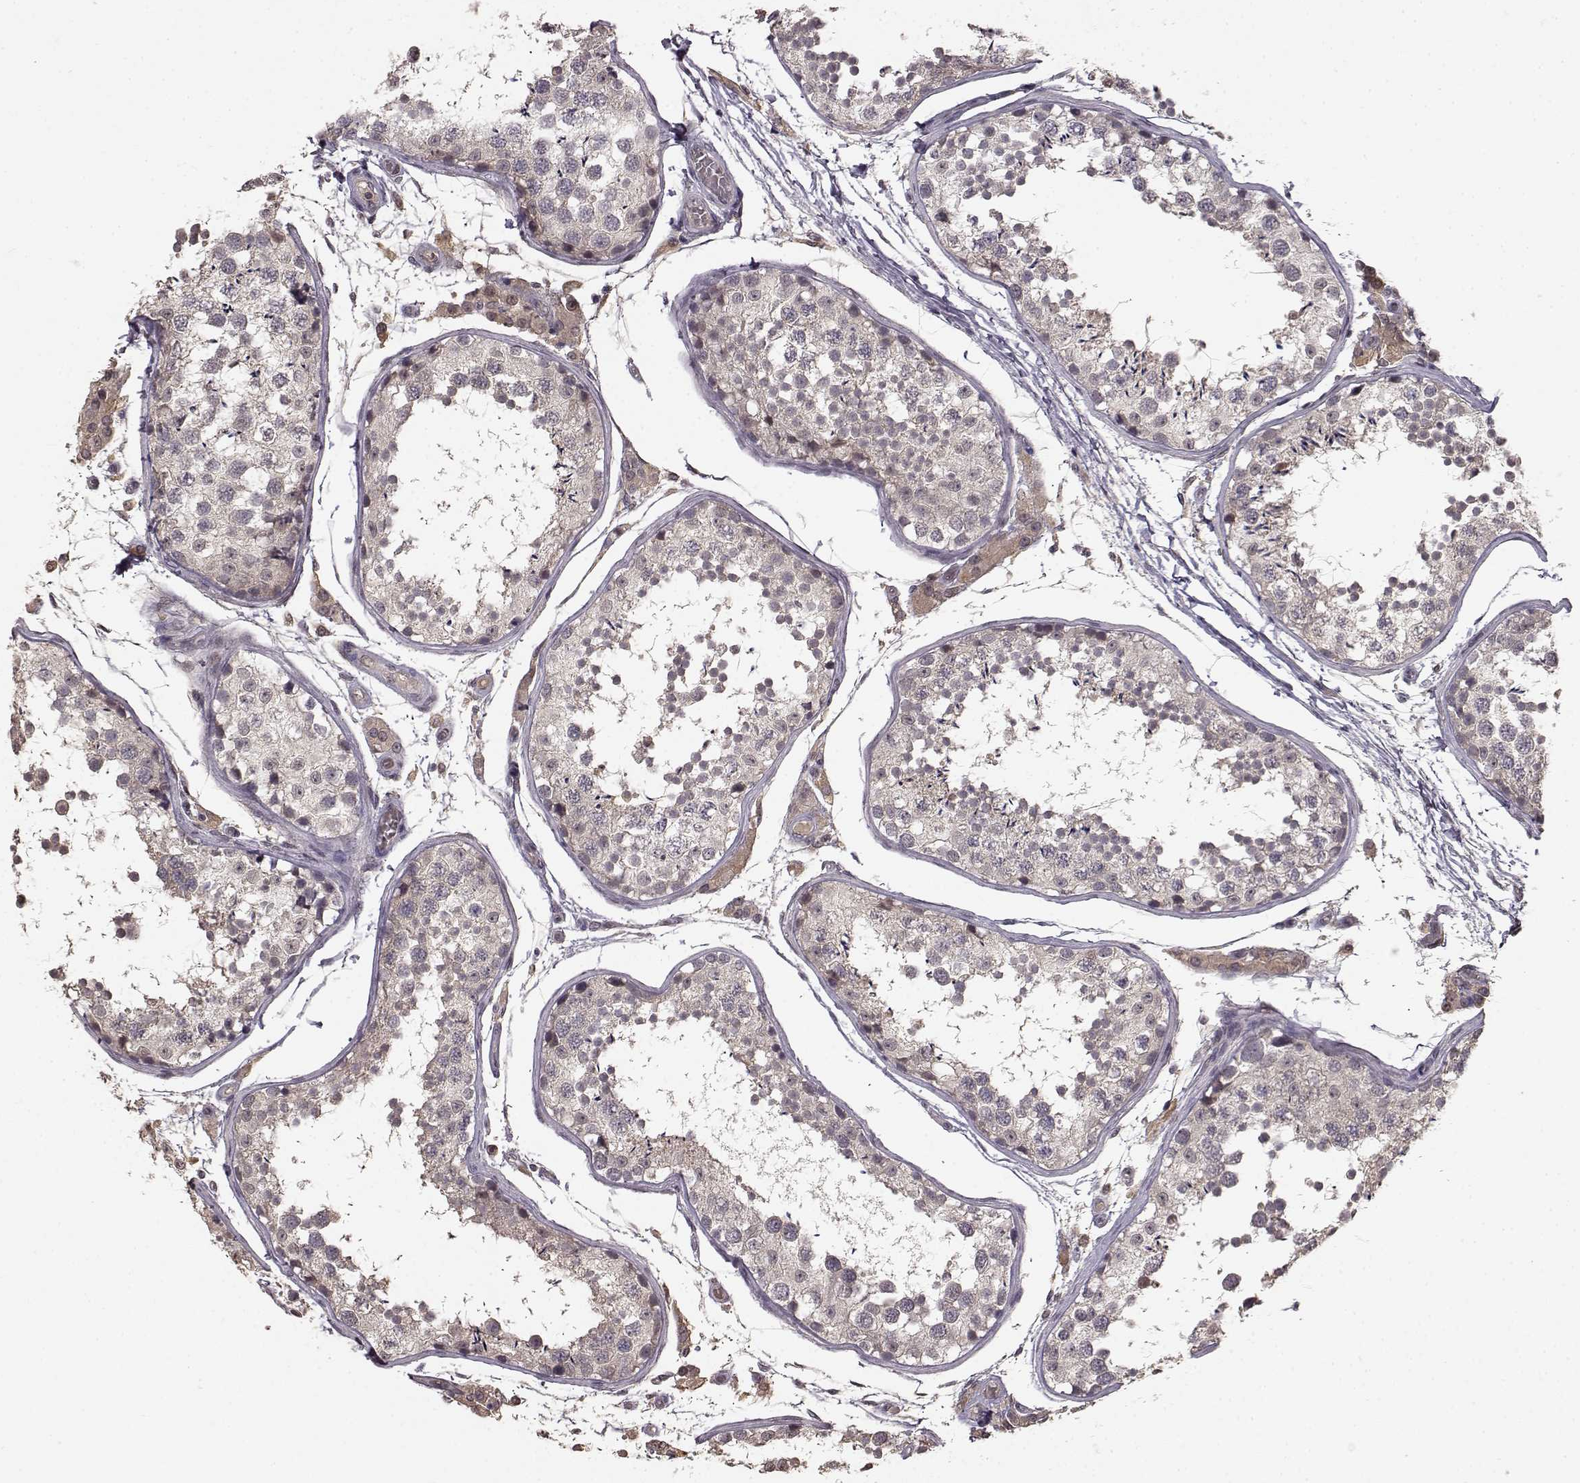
{"staining": {"intensity": "negative", "quantity": "none", "location": "none"}, "tissue": "testis", "cell_type": "Cells in seminiferous ducts", "image_type": "normal", "snomed": [{"axis": "morphology", "description": "Normal tissue, NOS"}, {"axis": "topography", "description": "Testis"}], "caption": "Image shows no significant protein staining in cells in seminiferous ducts of normal testis.", "gene": "NTRK2", "patient": {"sex": "male", "age": 29}}